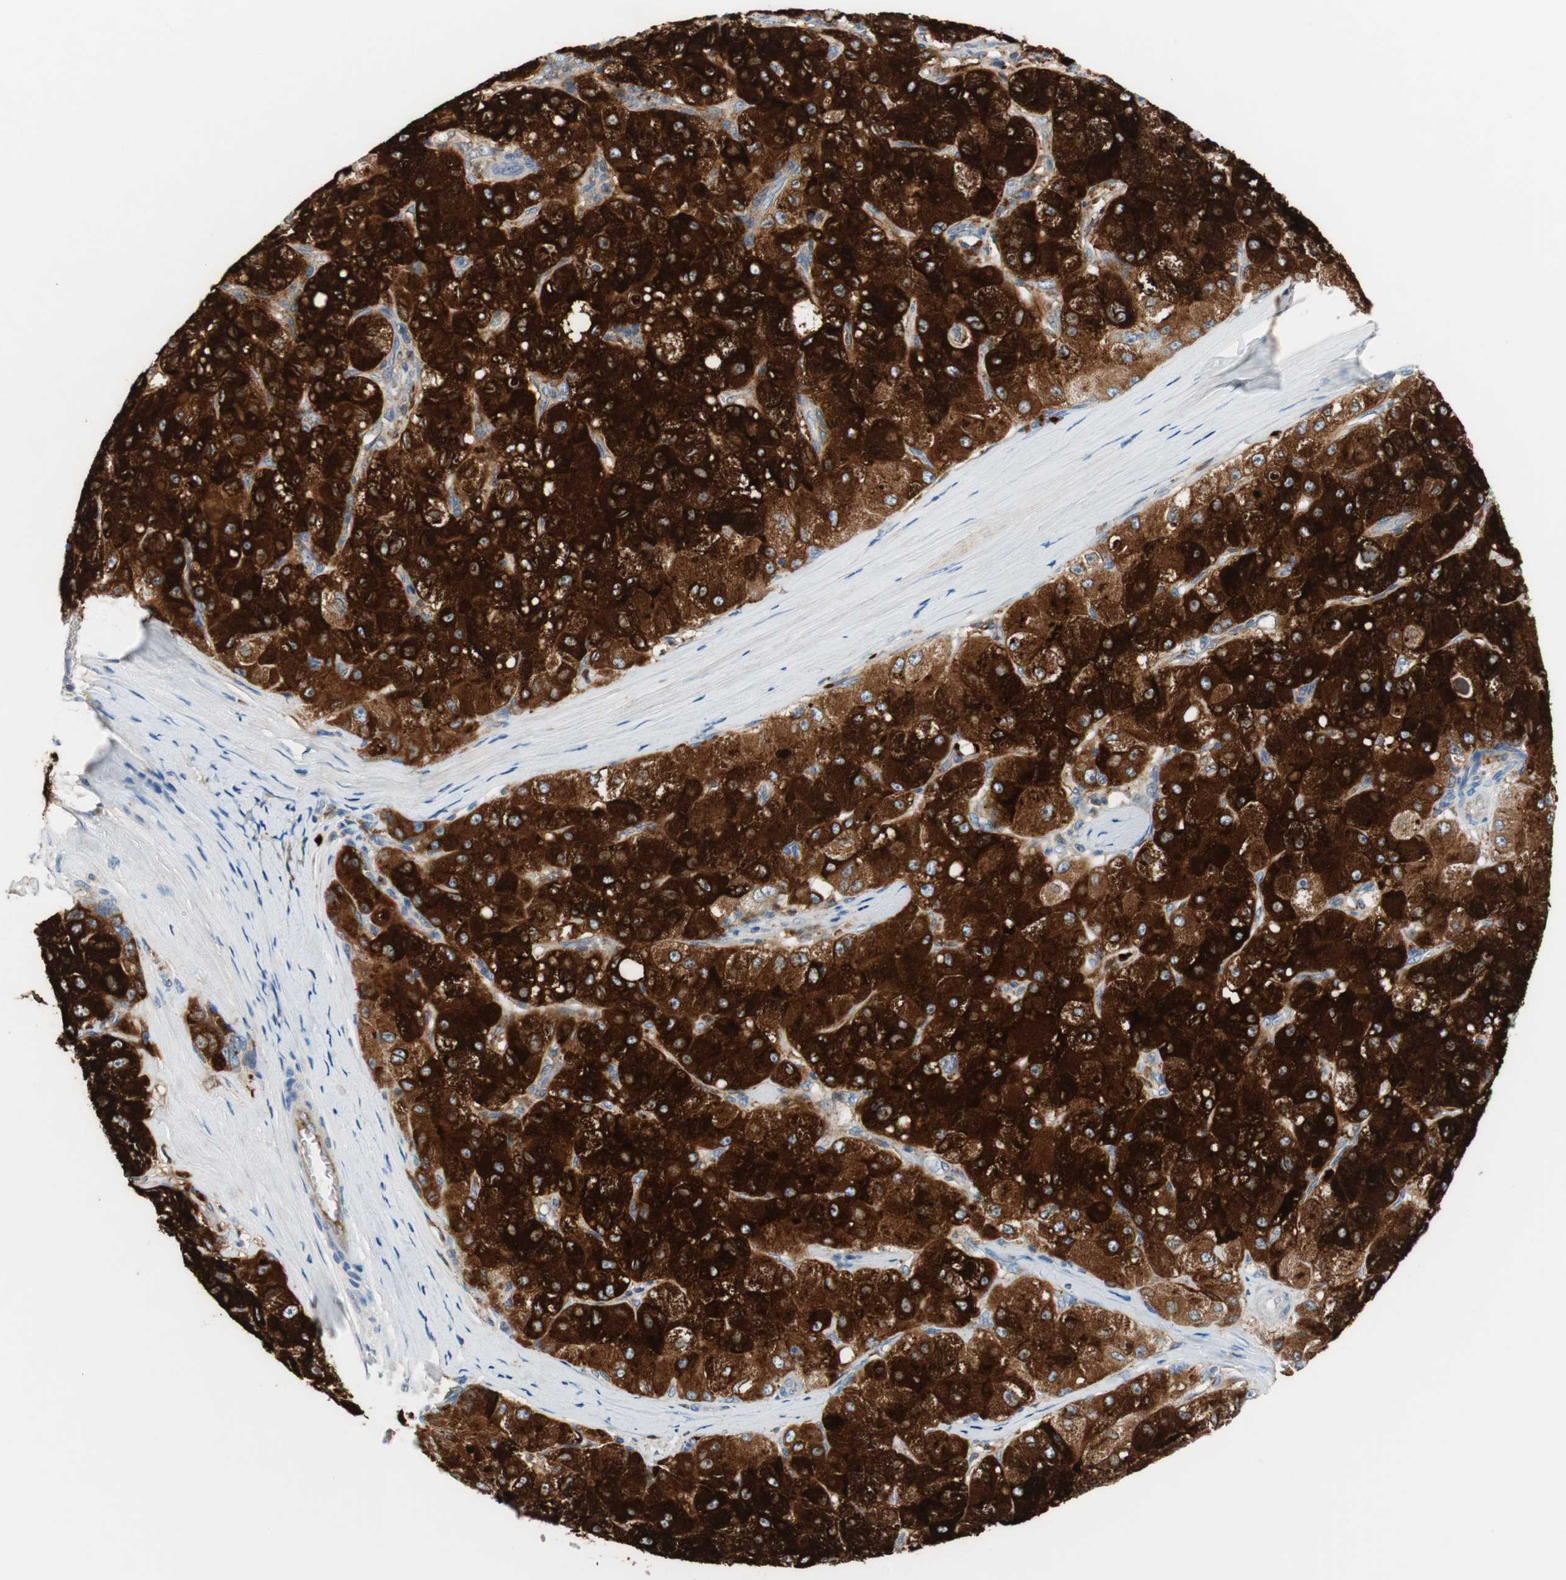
{"staining": {"intensity": "strong", "quantity": ">75%", "location": "cytoplasmic/membranous"}, "tissue": "liver cancer", "cell_type": "Tumor cells", "image_type": "cancer", "snomed": [{"axis": "morphology", "description": "Carcinoma, Hepatocellular, NOS"}, {"axis": "topography", "description": "Liver"}], "caption": "About >75% of tumor cells in human liver hepatocellular carcinoma exhibit strong cytoplasmic/membranous protein expression as visualized by brown immunohistochemical staining.", "gene": "RBP4", "patient": {"sex": "male", "age": 80}}